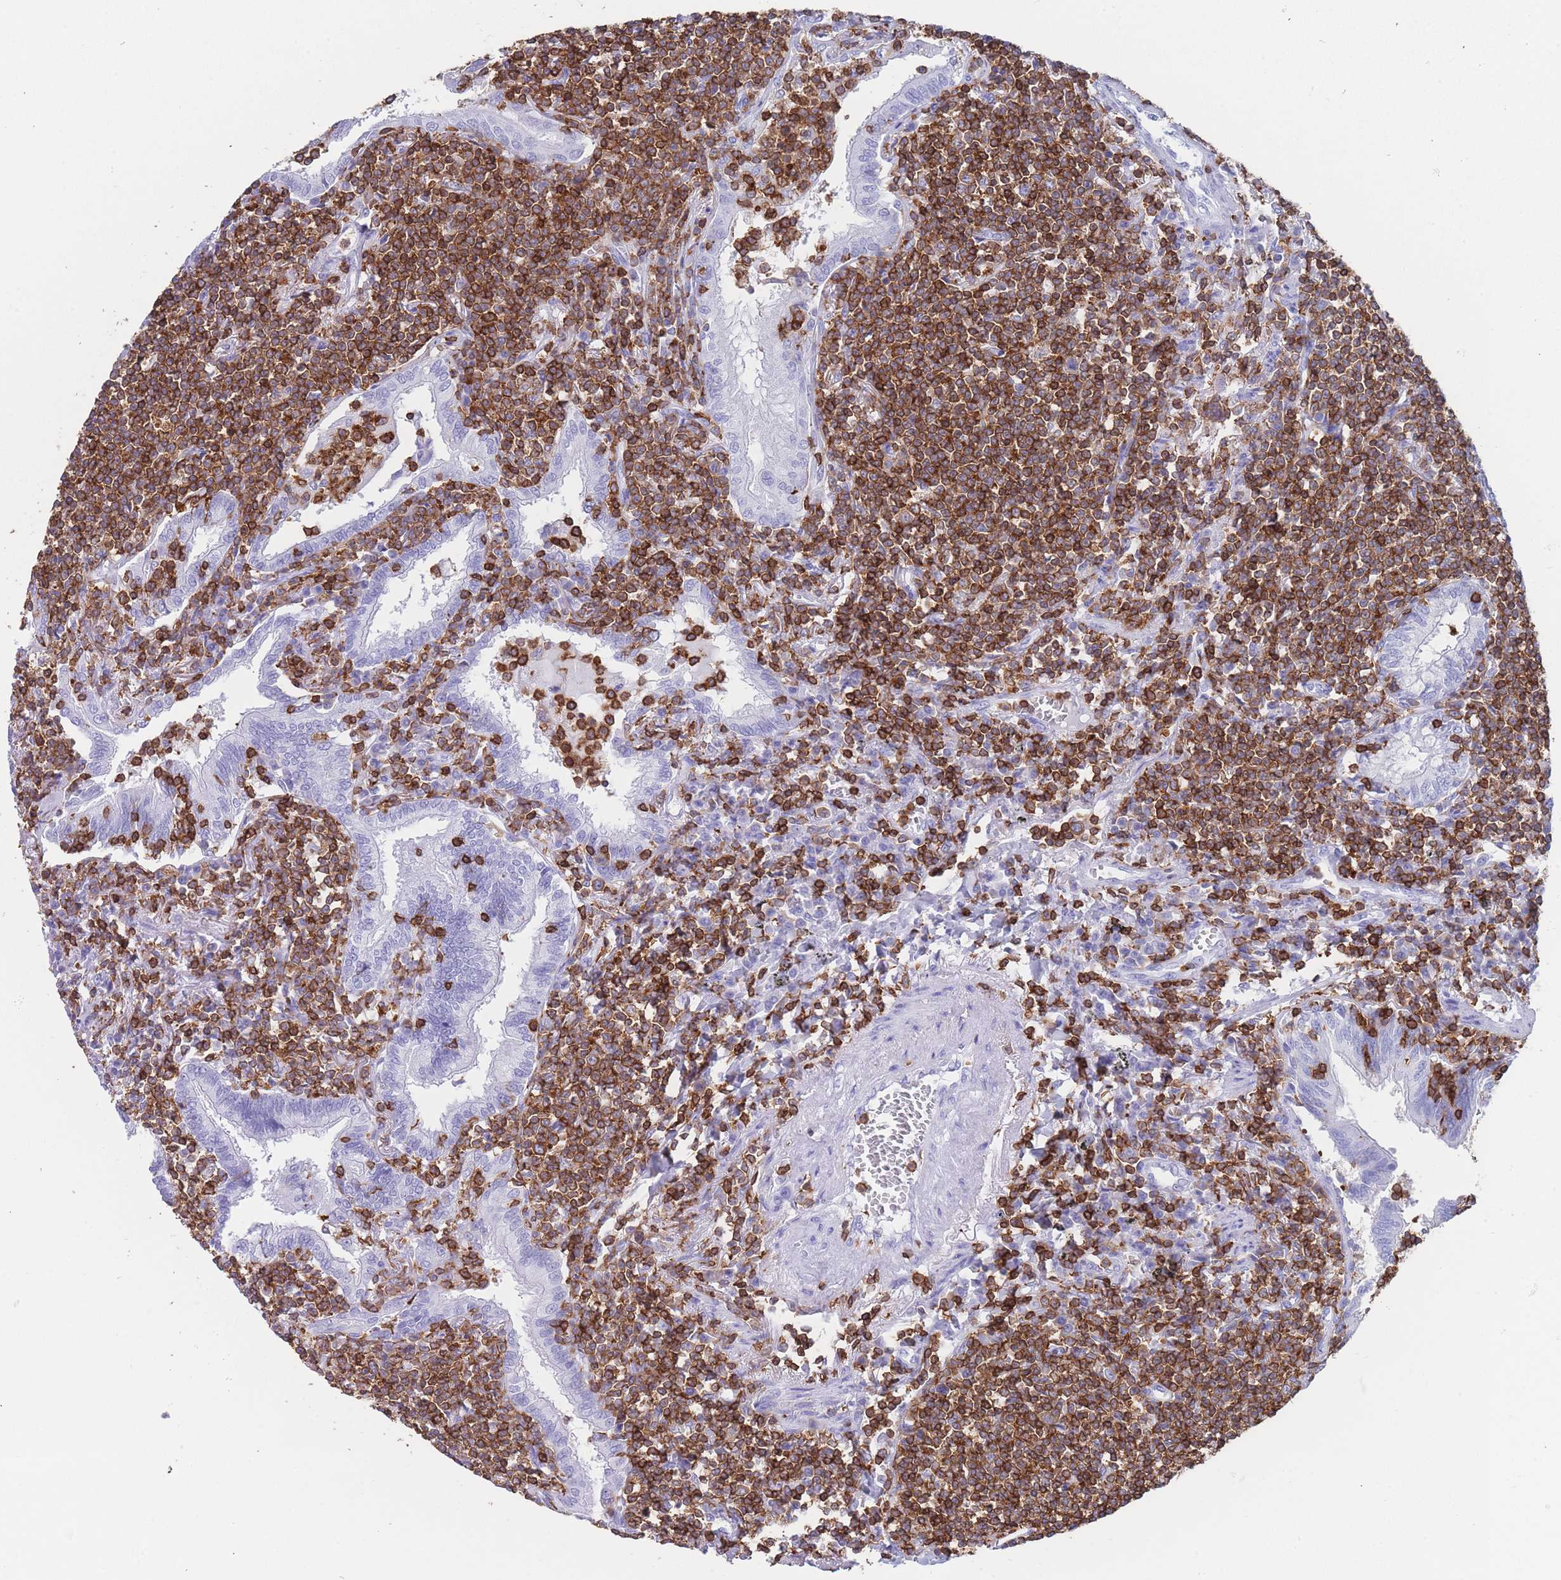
{"staining": {"intensity": "strong", "quantity": ">75%", "location": "cytoplasmic/membranous"}, "tissue": "lymphoma", "cell_type": "Tumor cells", "image_type": "cancer", "snomed": [{"axis": "morphology", "description": "Malignant lymphoma, non-Hodgkin's type, Low grade"}, {"axis": "topography", "description": "Lung"}], "caption": "There is high levels of strong cytoplasmic/membranous positivity in tumor cells of lymphoma, as demonstrated by immunohistochemical staining (brown color).", "gene": "CORO1A", "patient": {"sex": "female", "age": 71}}